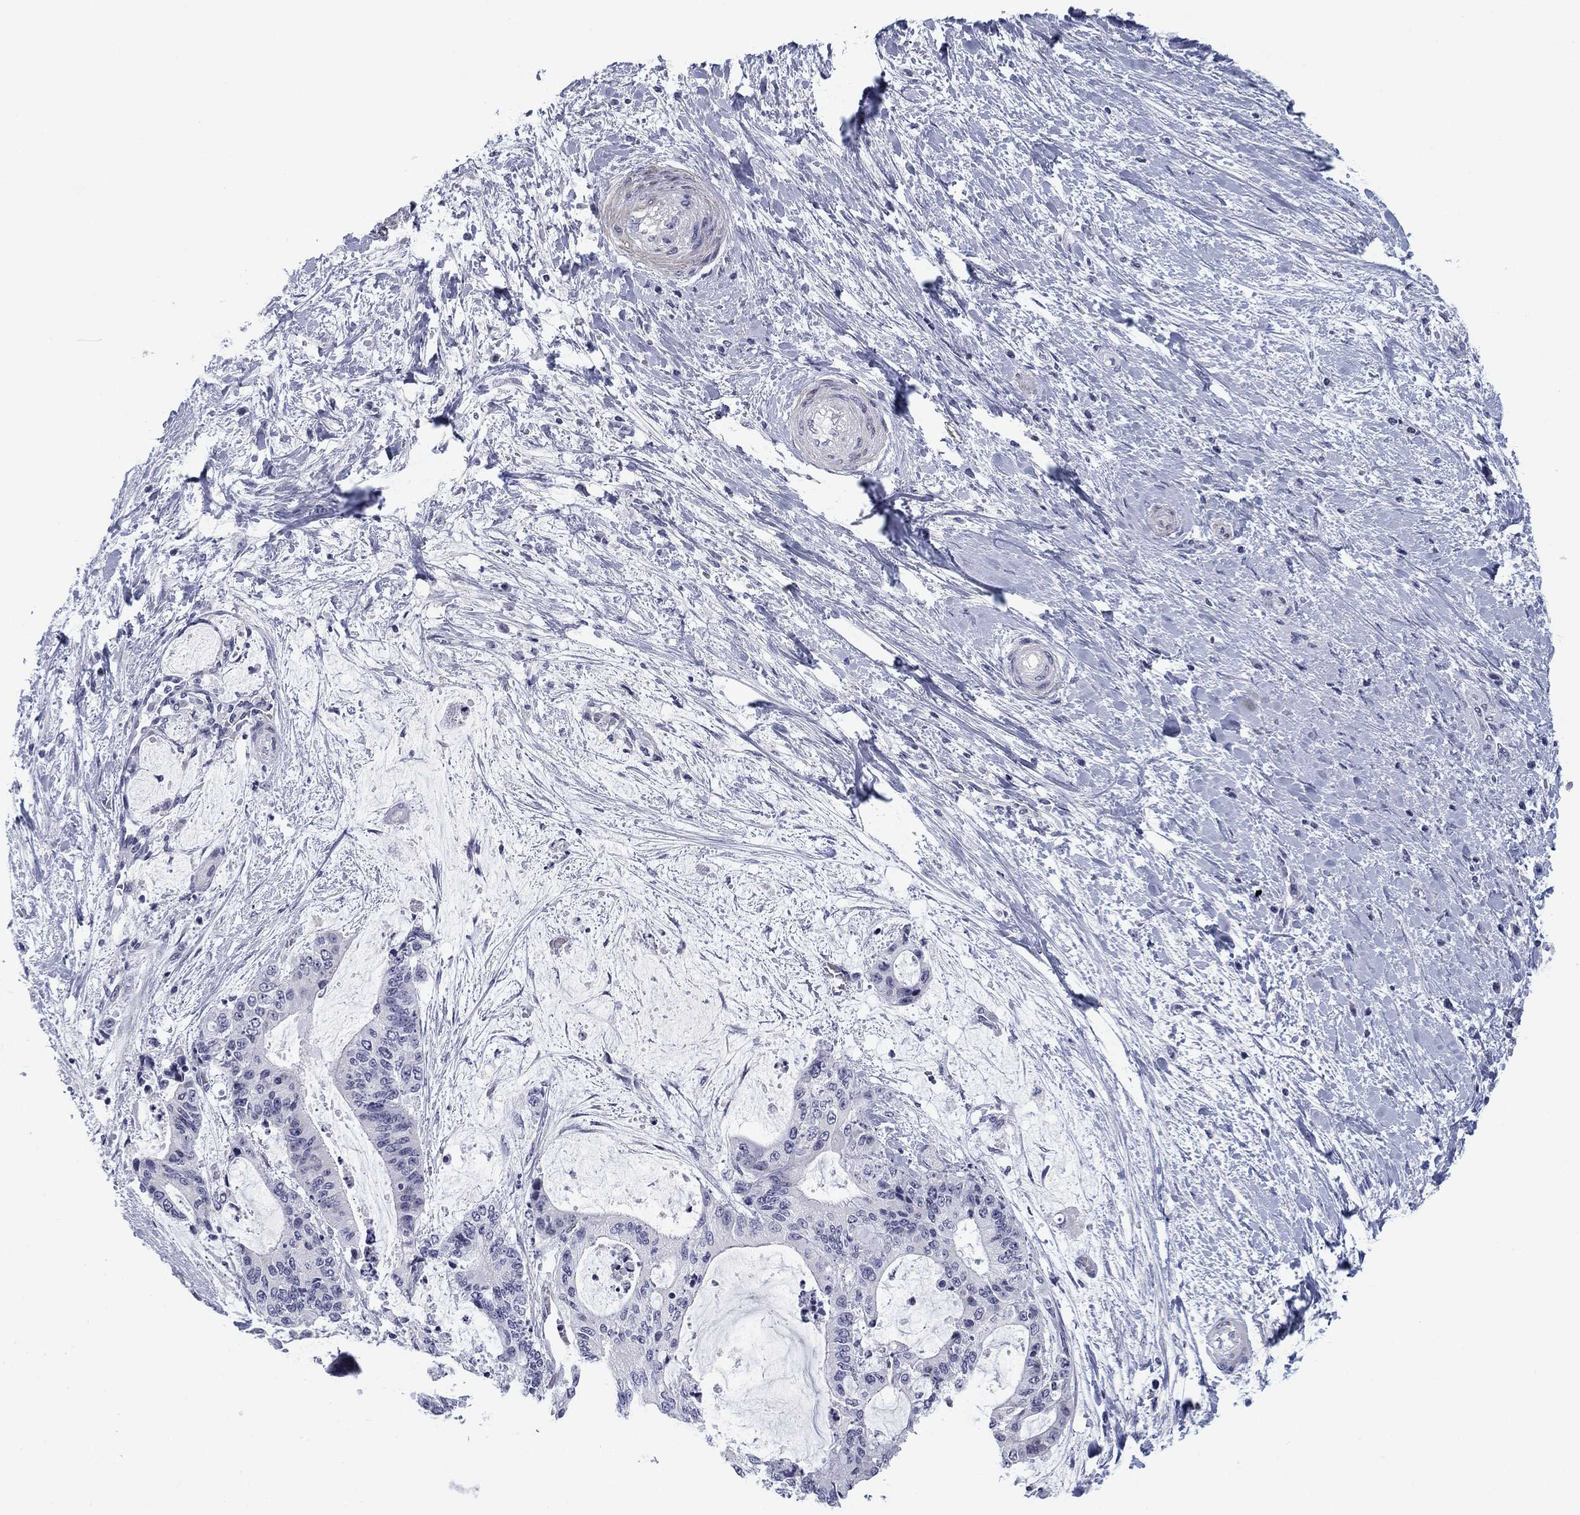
{"staining": {"intensity": "negative", "quantity": "none", "location": "none"}, "tissue": "liver cancer", "cell_type": "Tumor cells", "image_type": "cancer", "snomed": [{"axis": "morphology", "description": "Cholangiocarcinoma"}, {"axis": "topography", "description": "Liver"}], "caption": "Tumor cells are negative for protein expression in human liver cancer (cholangiocarcinoma).", "gene": "PRPH", "patient": {"sex": "female", "age": 73}}